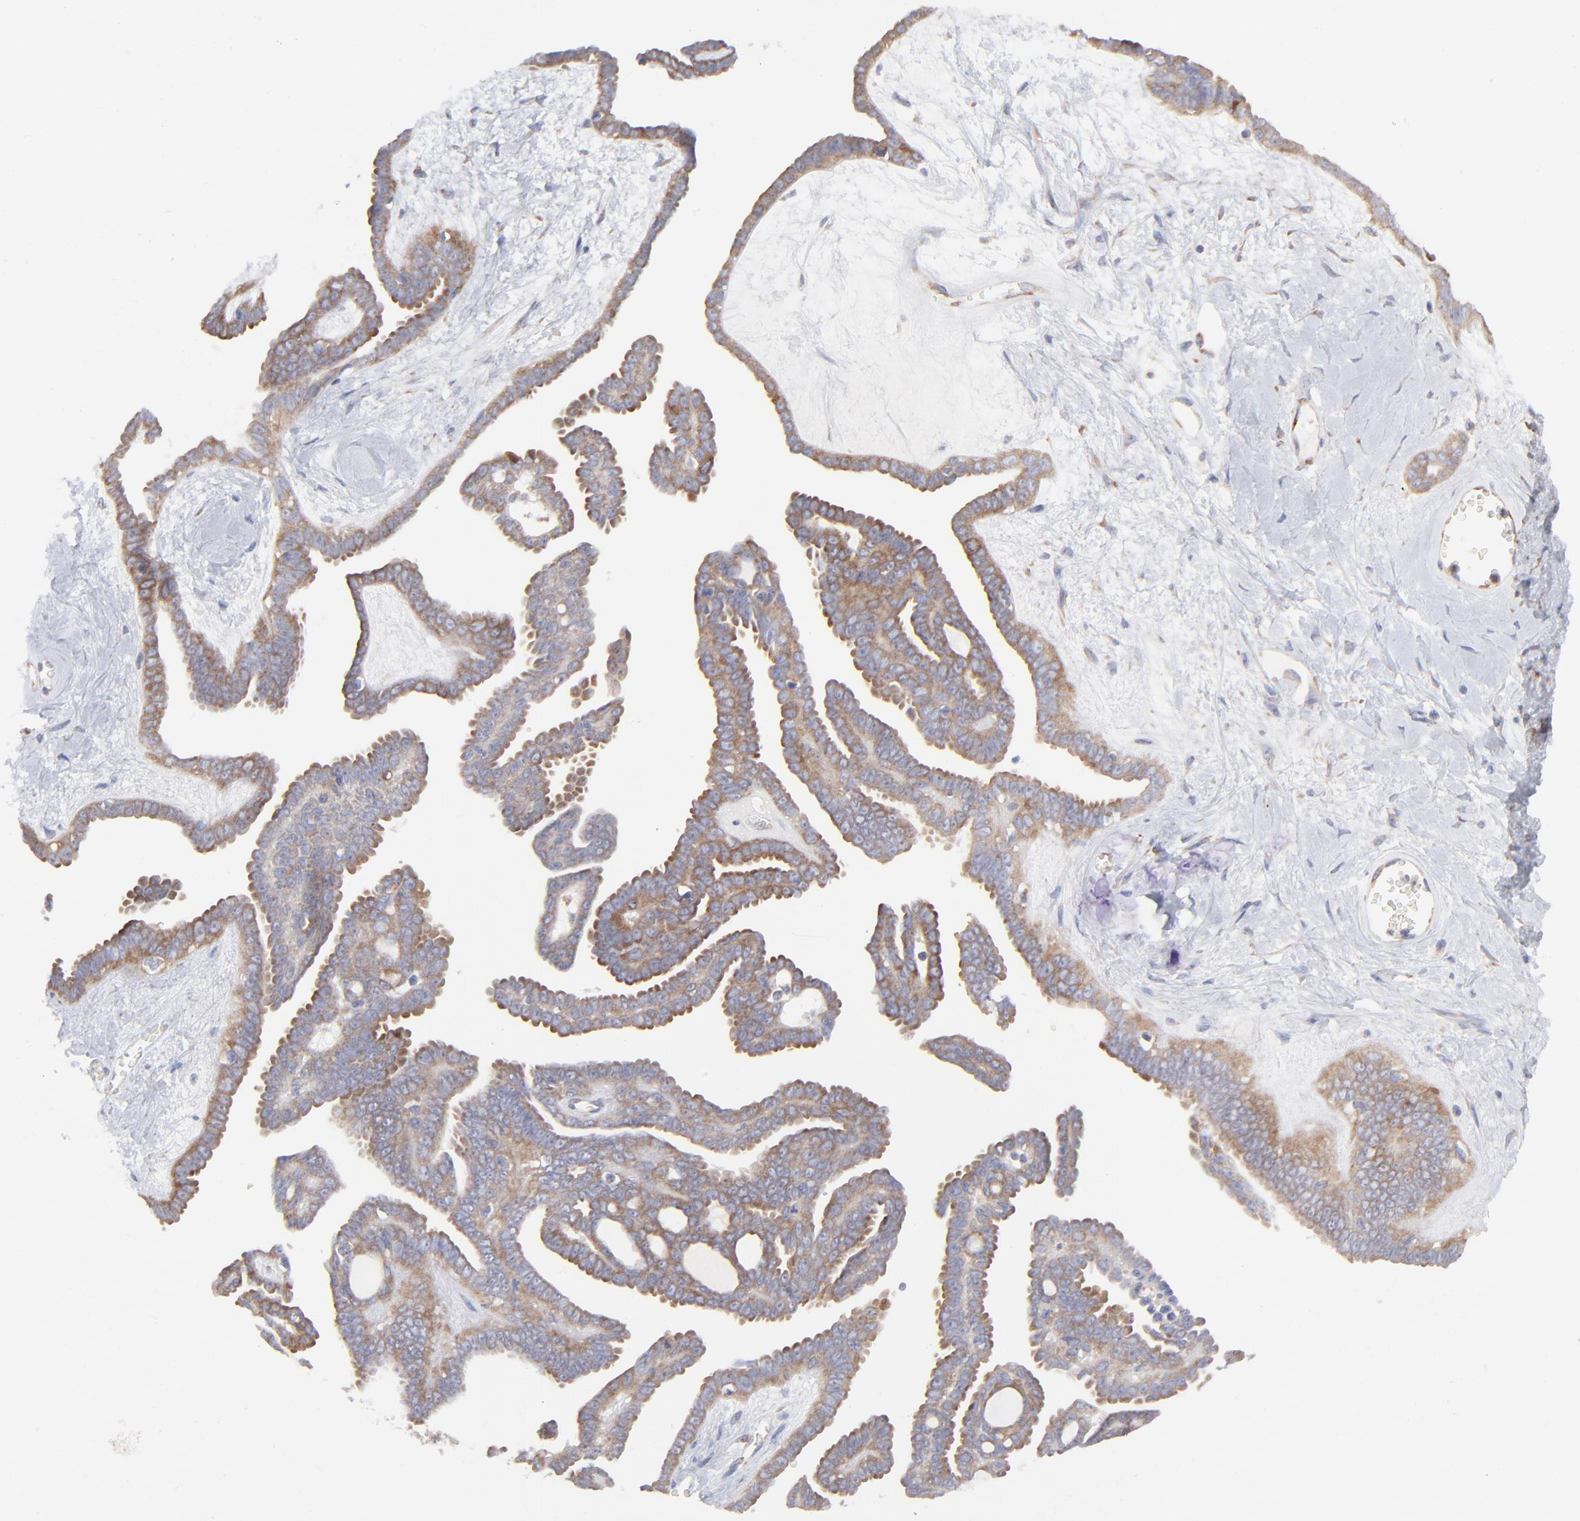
{"staining": {"intensity": "moderate", "quantity": ">75%", "location": "cytoplasmic/membranous"}, "tissue": "ovarian cancer", "cell_type": "Tumor cells", "image_type": "cancer", "snomed": [{"axis": "morphology", "description": "Cystadenocarcinoma, serous, NOS"}, {"axis": "topography", "description": "Ovary"}], "caption": "A photomicrograph of human ovarian serous cystadenocarcinoma stained for a protein exhibits moderate cytoplasmic/membranous brown staining in tumor cells. (Stains: DAB in brown, nuclei in blue, Microscopy: brightfield microscopy at high magnification).", "gene": "EIF2AK2", "patient": {"sex": "female", "age": 71}}